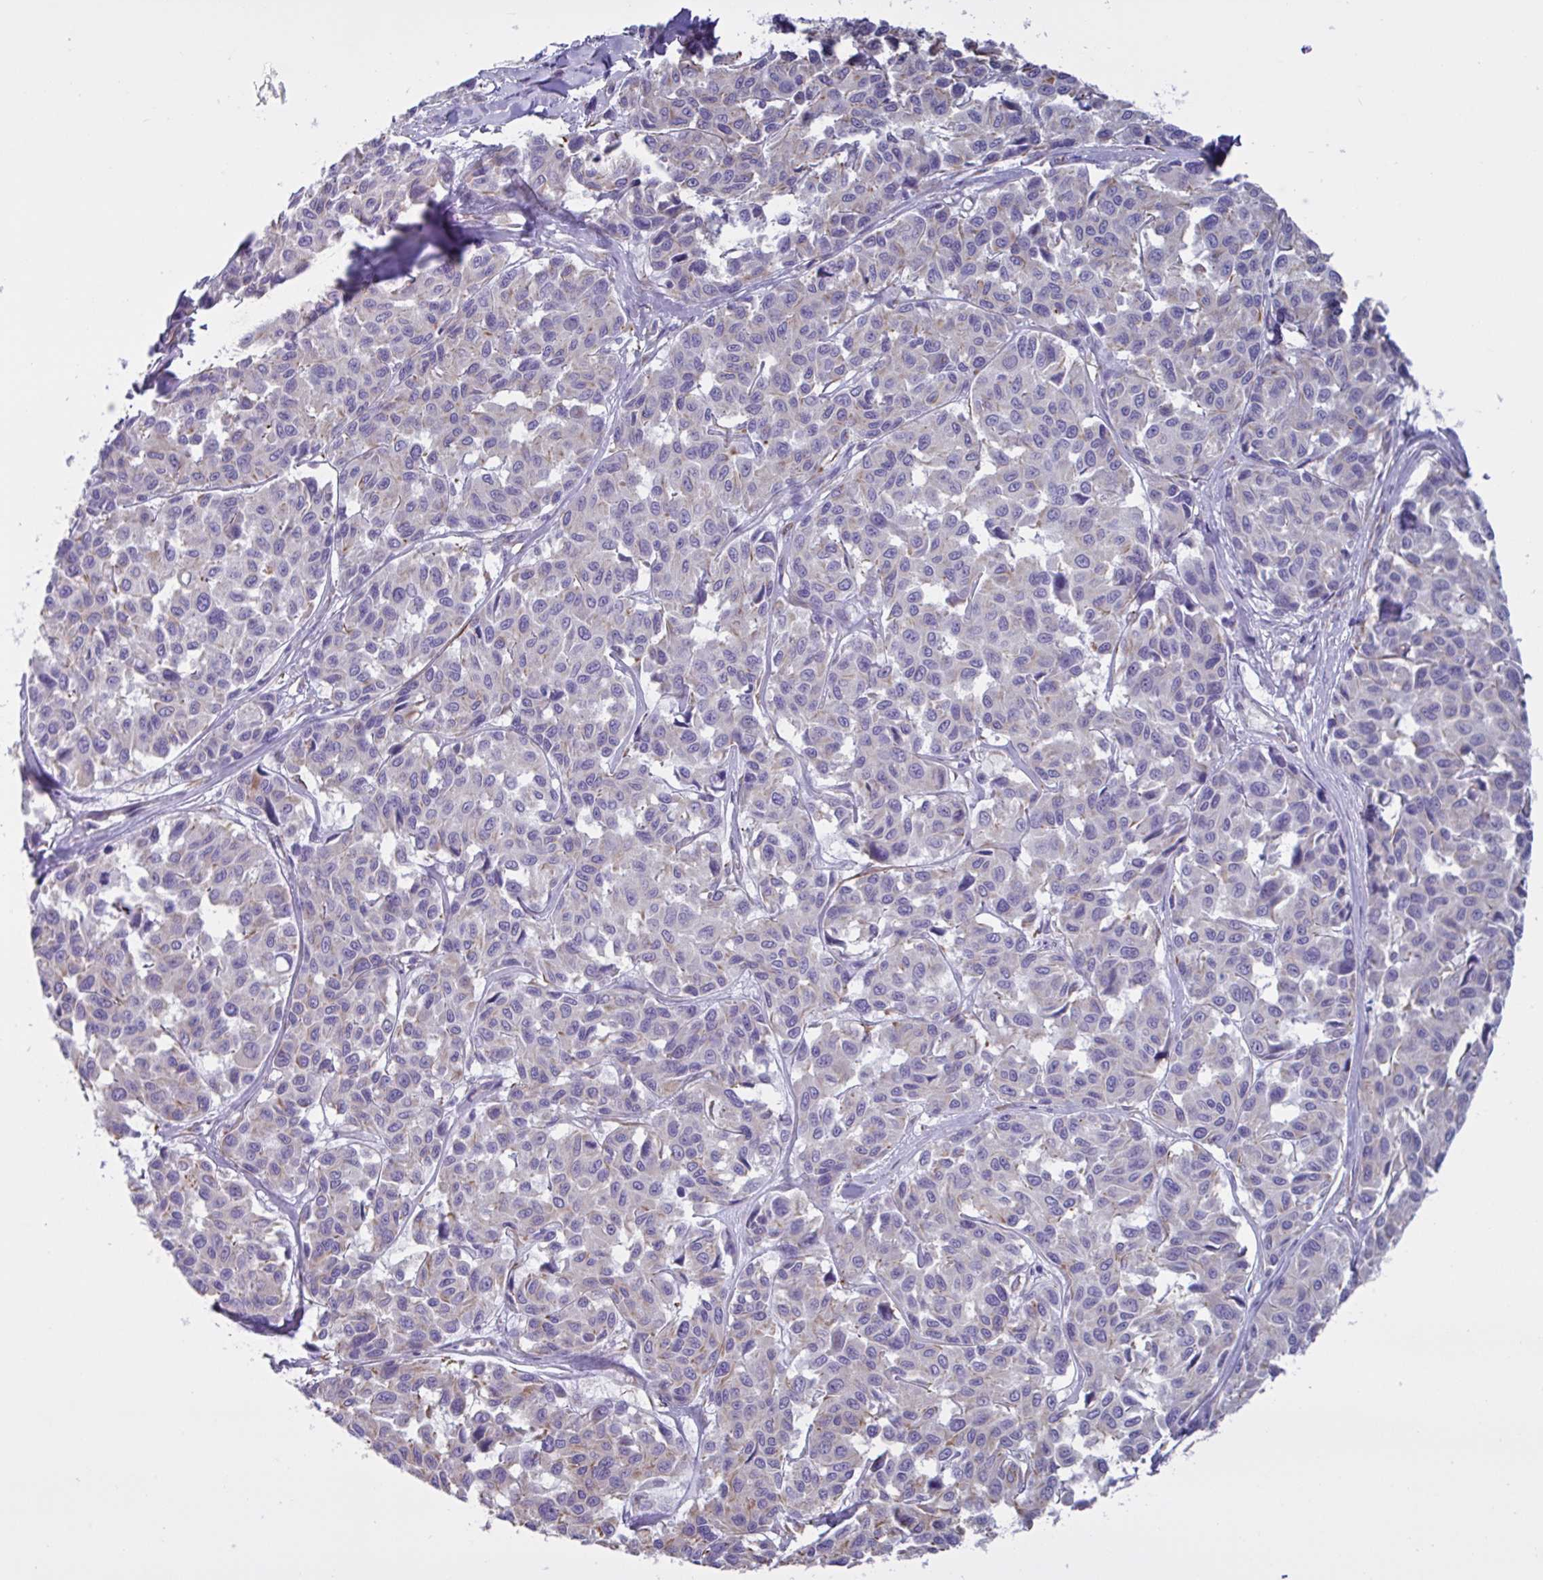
{"staining": {"intensity": "moderate", "quantity": "<25%", "location": "cytoplasmic/membranous"}, "tissue": "melanoma", "cell_type": "Tumor cells", "image_type": "cancer", "snomed": [{"axis": "morphology", "description": "Malignant melanoma, NOS"}, {"axis": "topography", "description": "Skin"}], "caption": "Human melanoma stained with a brown dye demonstrates moderate cytoplasmic/membranous positive expression in approximately <25% of tumor cells.", "gene": "TMEM86B", "patient": {"sex": "female", "age": 66}}